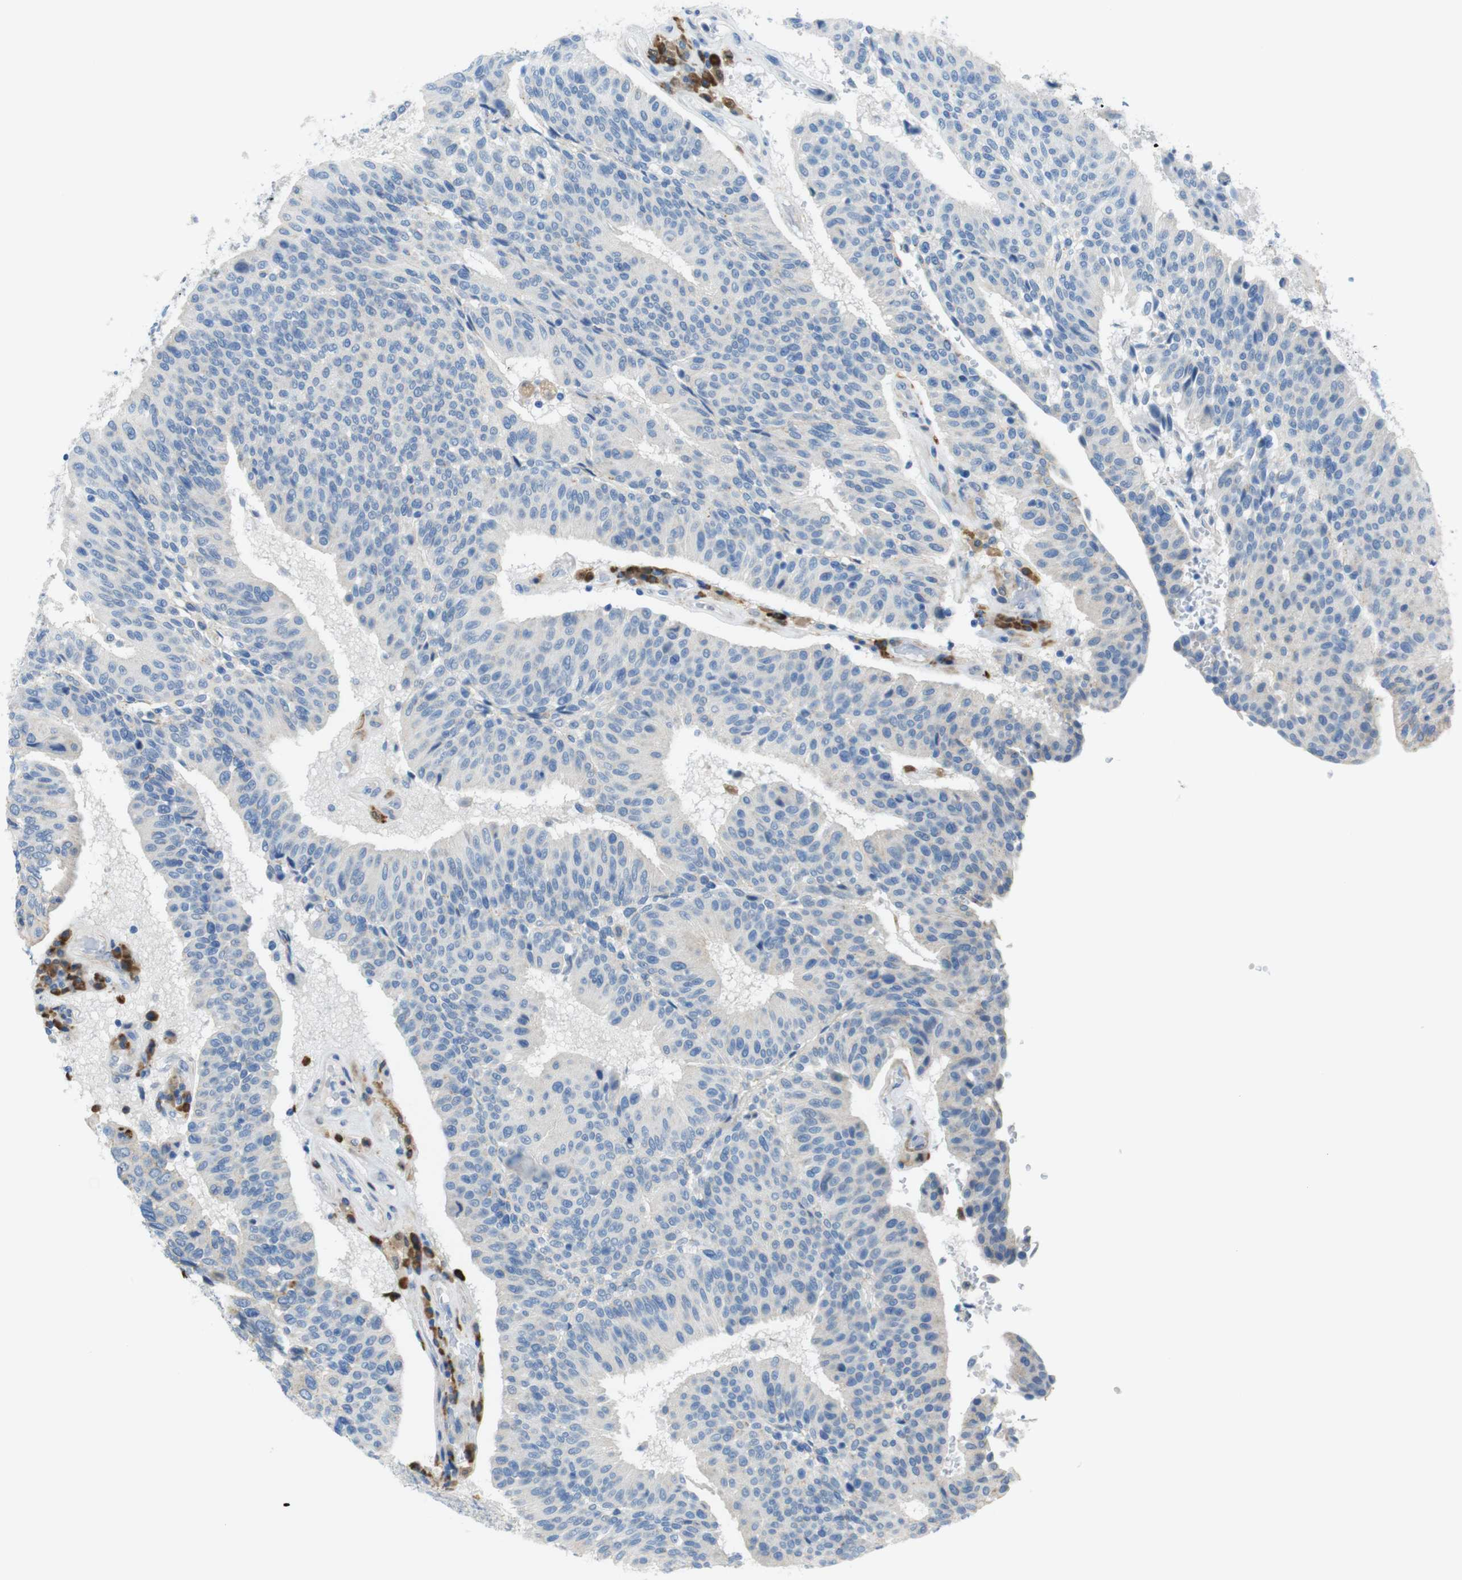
{"staining": {"intensity": "negative", "quantity": "none", "location": "none"}, "tissue": "urothelial cancer", "cell_type": "Tumor cells", "image_type": "cancer", "snomed": [{"axis": "morphology", "description": "Urothelial carcinoma, High grade"}, {"axis": "topography", "description": "Urinary bladder"}], "caption": "Tumor cells are negative for protein expression in human high-grade urothelial carcinoma.", "gene": "CLMN", "patient": {"sex": "male", "age": 66}}